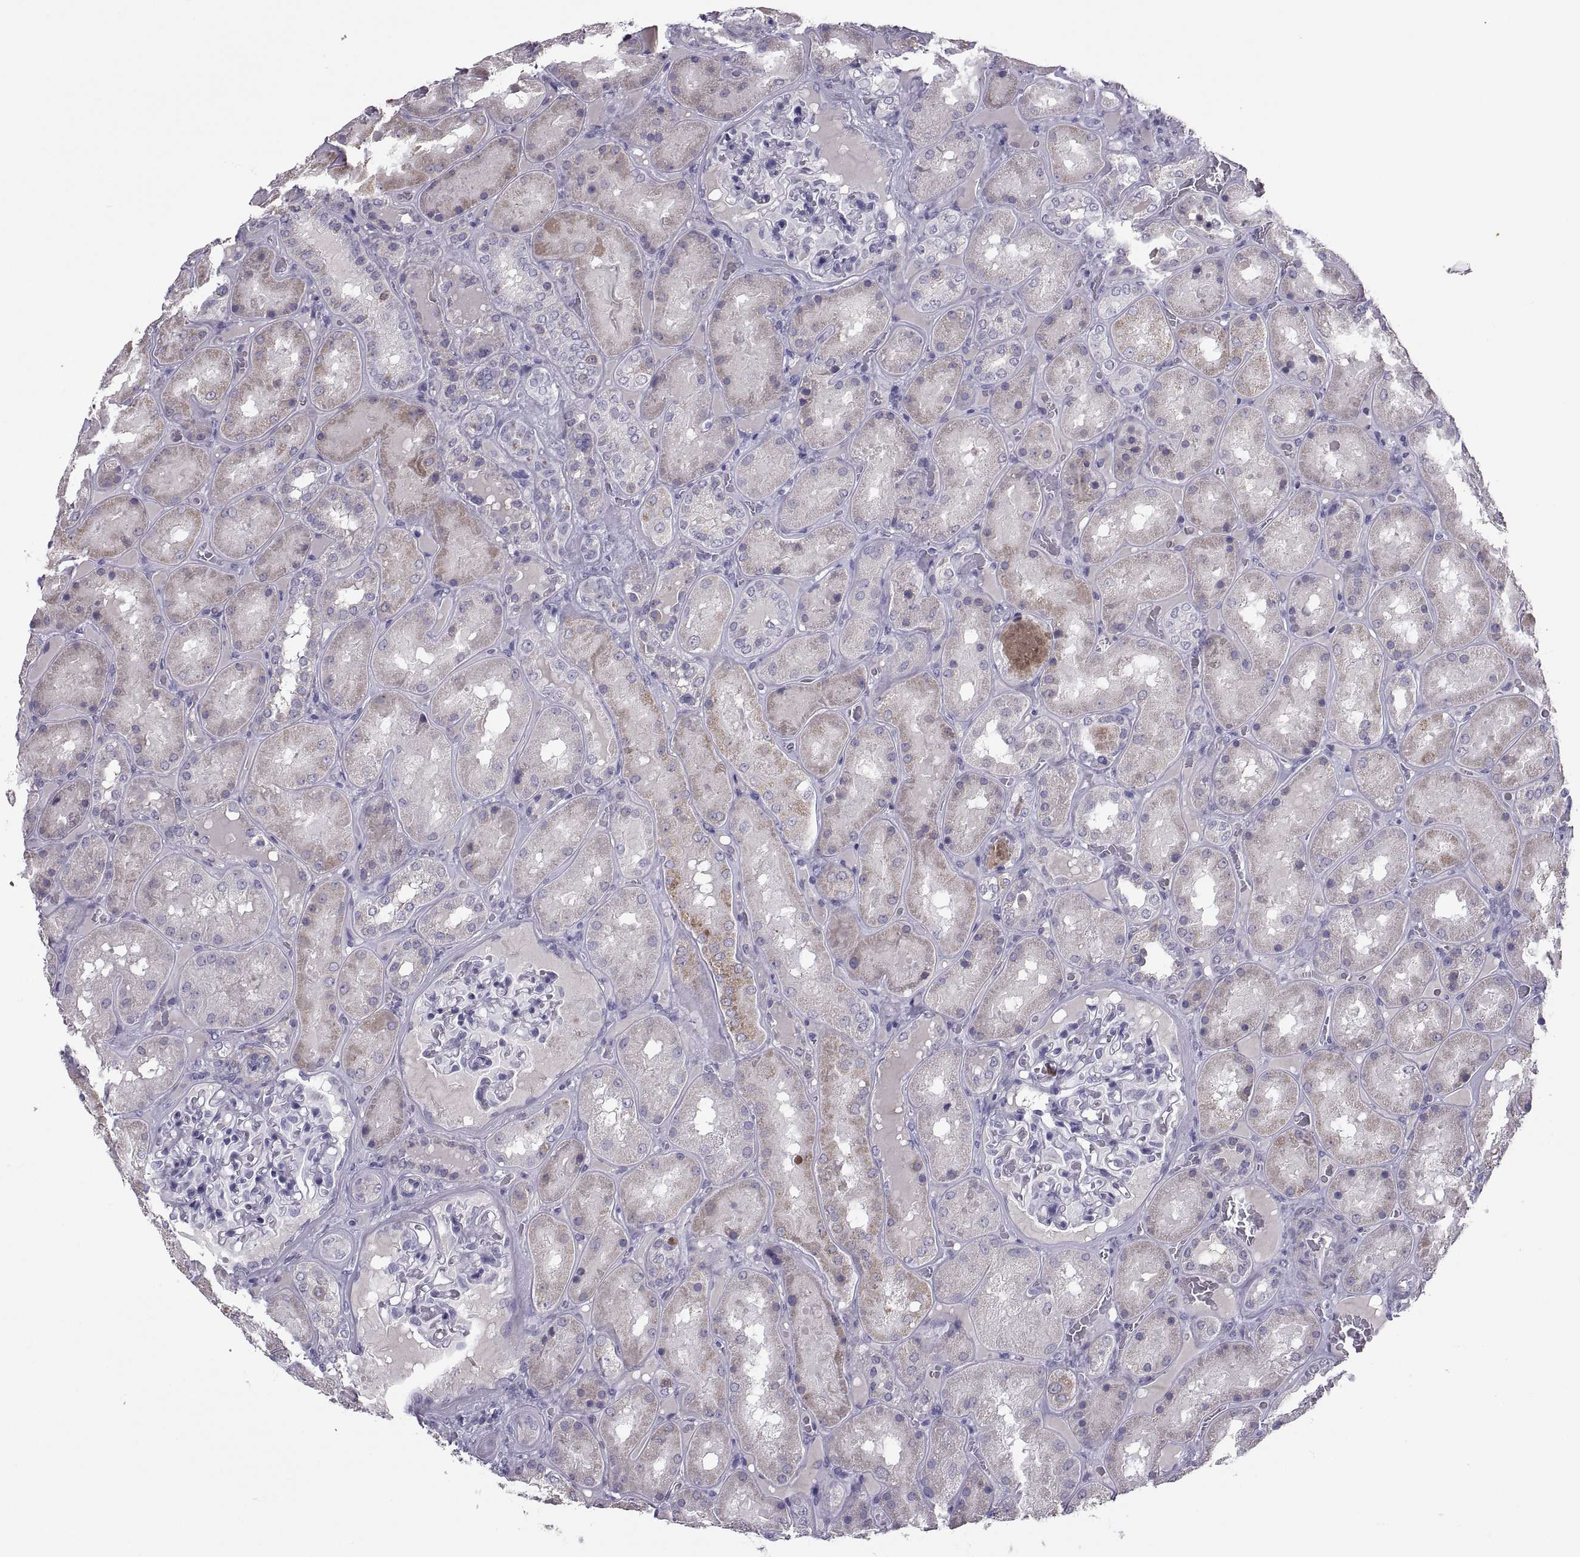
{"staining": {"intensity": "negative", "quantity": "none", "location": "none"}, "tissue": "kidney", "cell_type": "Cells in glomeruli", "image_type": "normal", "snomed": [{"axis": "morphology", "description": "Normal tissue, NOS"}, {"axis": "topography", "description": "Kidney"}], "caption": "Unremarkable kidney was stained to show a protein in brown. There is no significant staining in cells in glomeruli.", "gene": "IGSF1", "patient": {"sex": "male", "age": 73}}